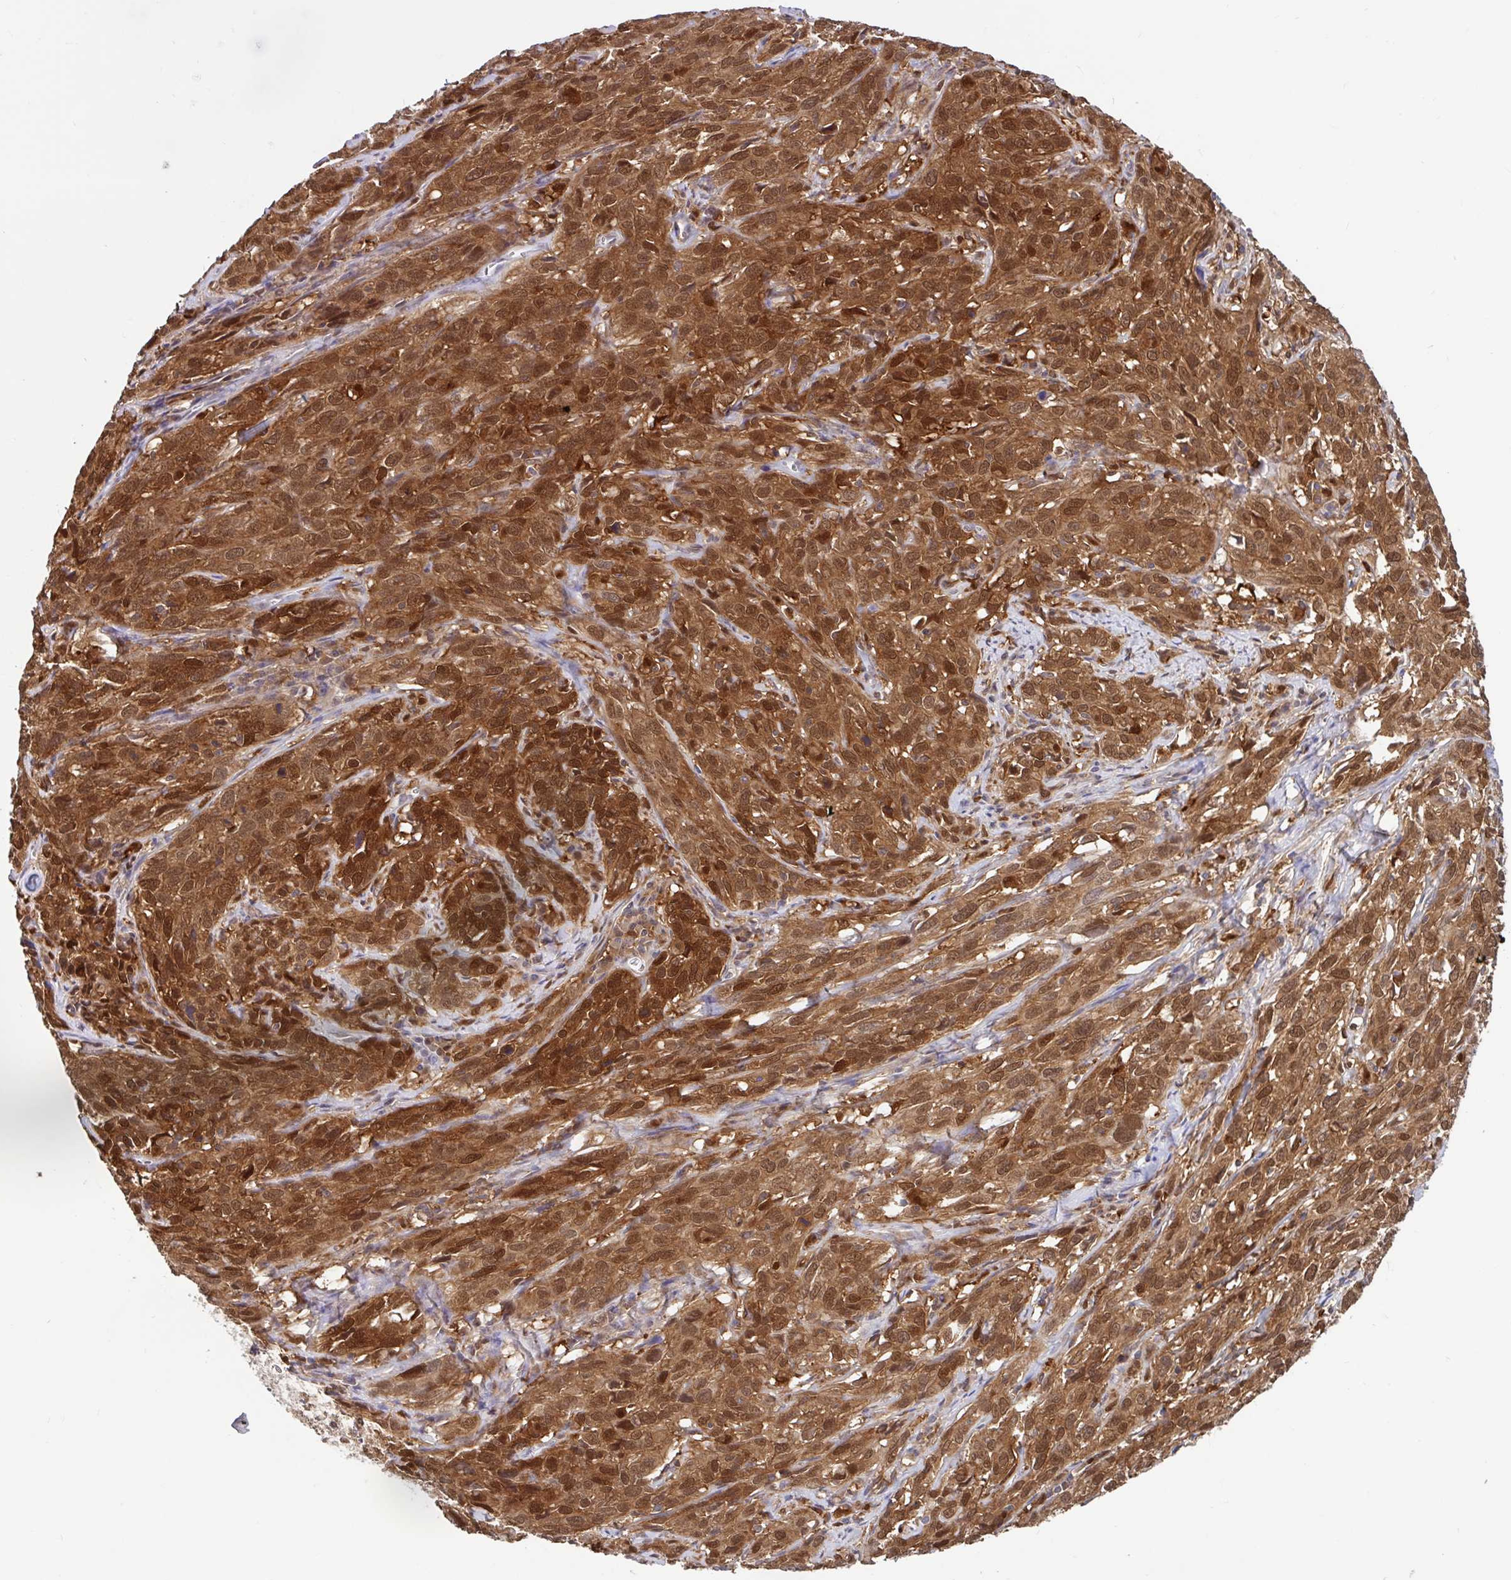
{"staining": {"intensity": "moderate", "quantity": ">75%", "location": "cytoplasmic/membranous,nuclear"}, "tissue": "cervical cancer", "cell_type": "Tumor cells", "image_type": "cancer", "snomed": [{"axis": "morphology", "description": "Squamous cell carcinoma, NOS"}, {"axis": "topography", "description": "Cervix"}], "caption": "The micrograph shows staining of cervical cancer, revealing moderate cytoplasmic/membranous and nuclear protein expression (brown color) within tumor cells.", "gene": "BLVRA", "patient": {"sex": "female", "age": 51}}